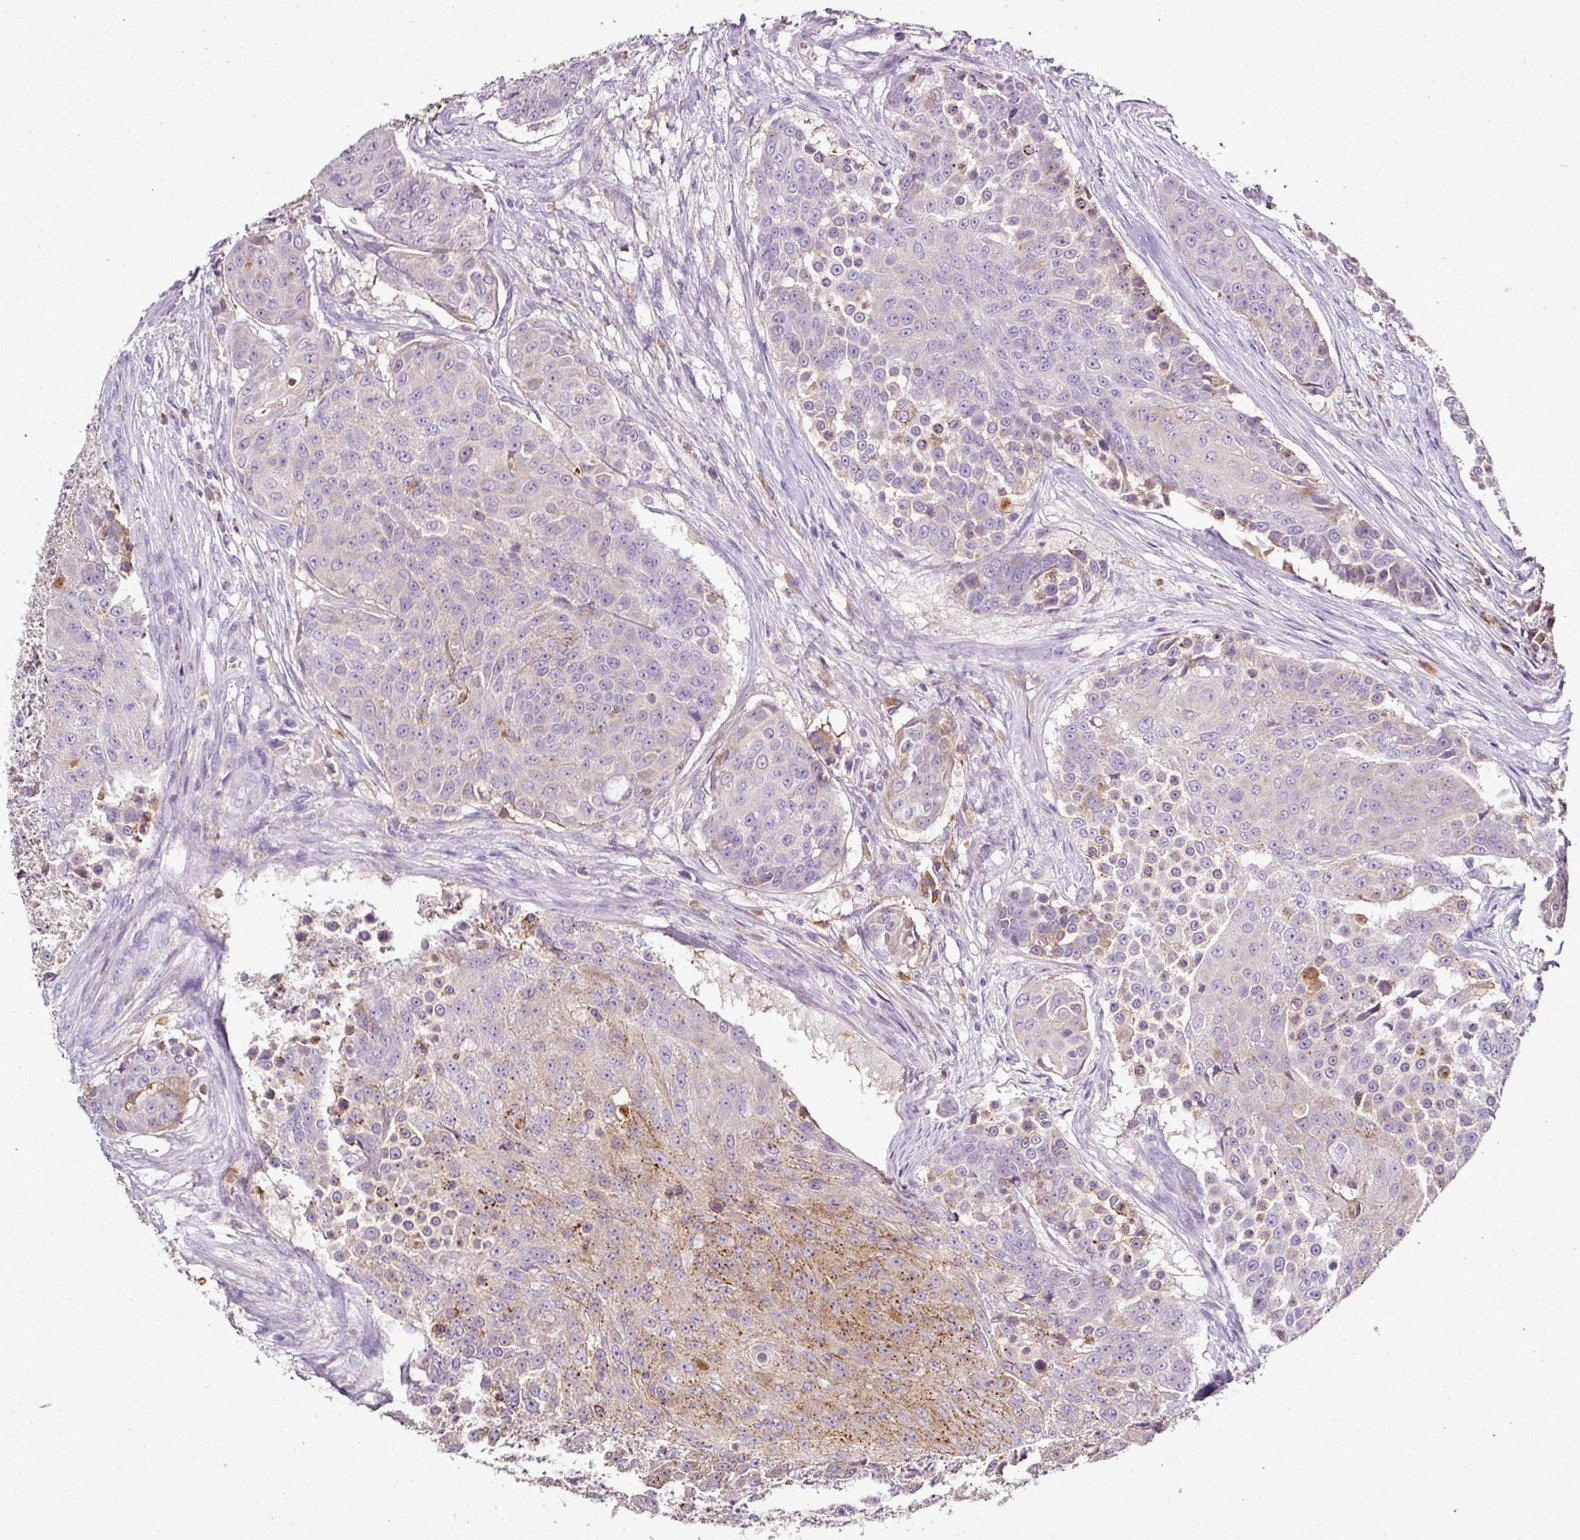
{"staining": {"intensity": "moderate", "quantity": "25%-75%", "location": "cytoplasmic/membranous"}, "tissue": "urothelial cancer", "cell_type": "Tumor cells", "image_type": "cancer", "snomed": [{"axis": "morphology", "description": "Urothelial carcinoma, High grade"}, {"axis": "topography", "description": "Urinary bladder"}], "caption": "Protein analysis of high-grade urothelial carcinoma tissue displays moderate cytoplasmic/membranous expression in approximately 25%-75% of tumor cells. The protein of interest is stained brown, and the nuclei are stained in blue (DAB (3,3'-diaminobenzidine) IHC with brightfield microscopy, high magnification).", "gene": "CAB39L", "patient": {"sex": "female", "age": 63}}